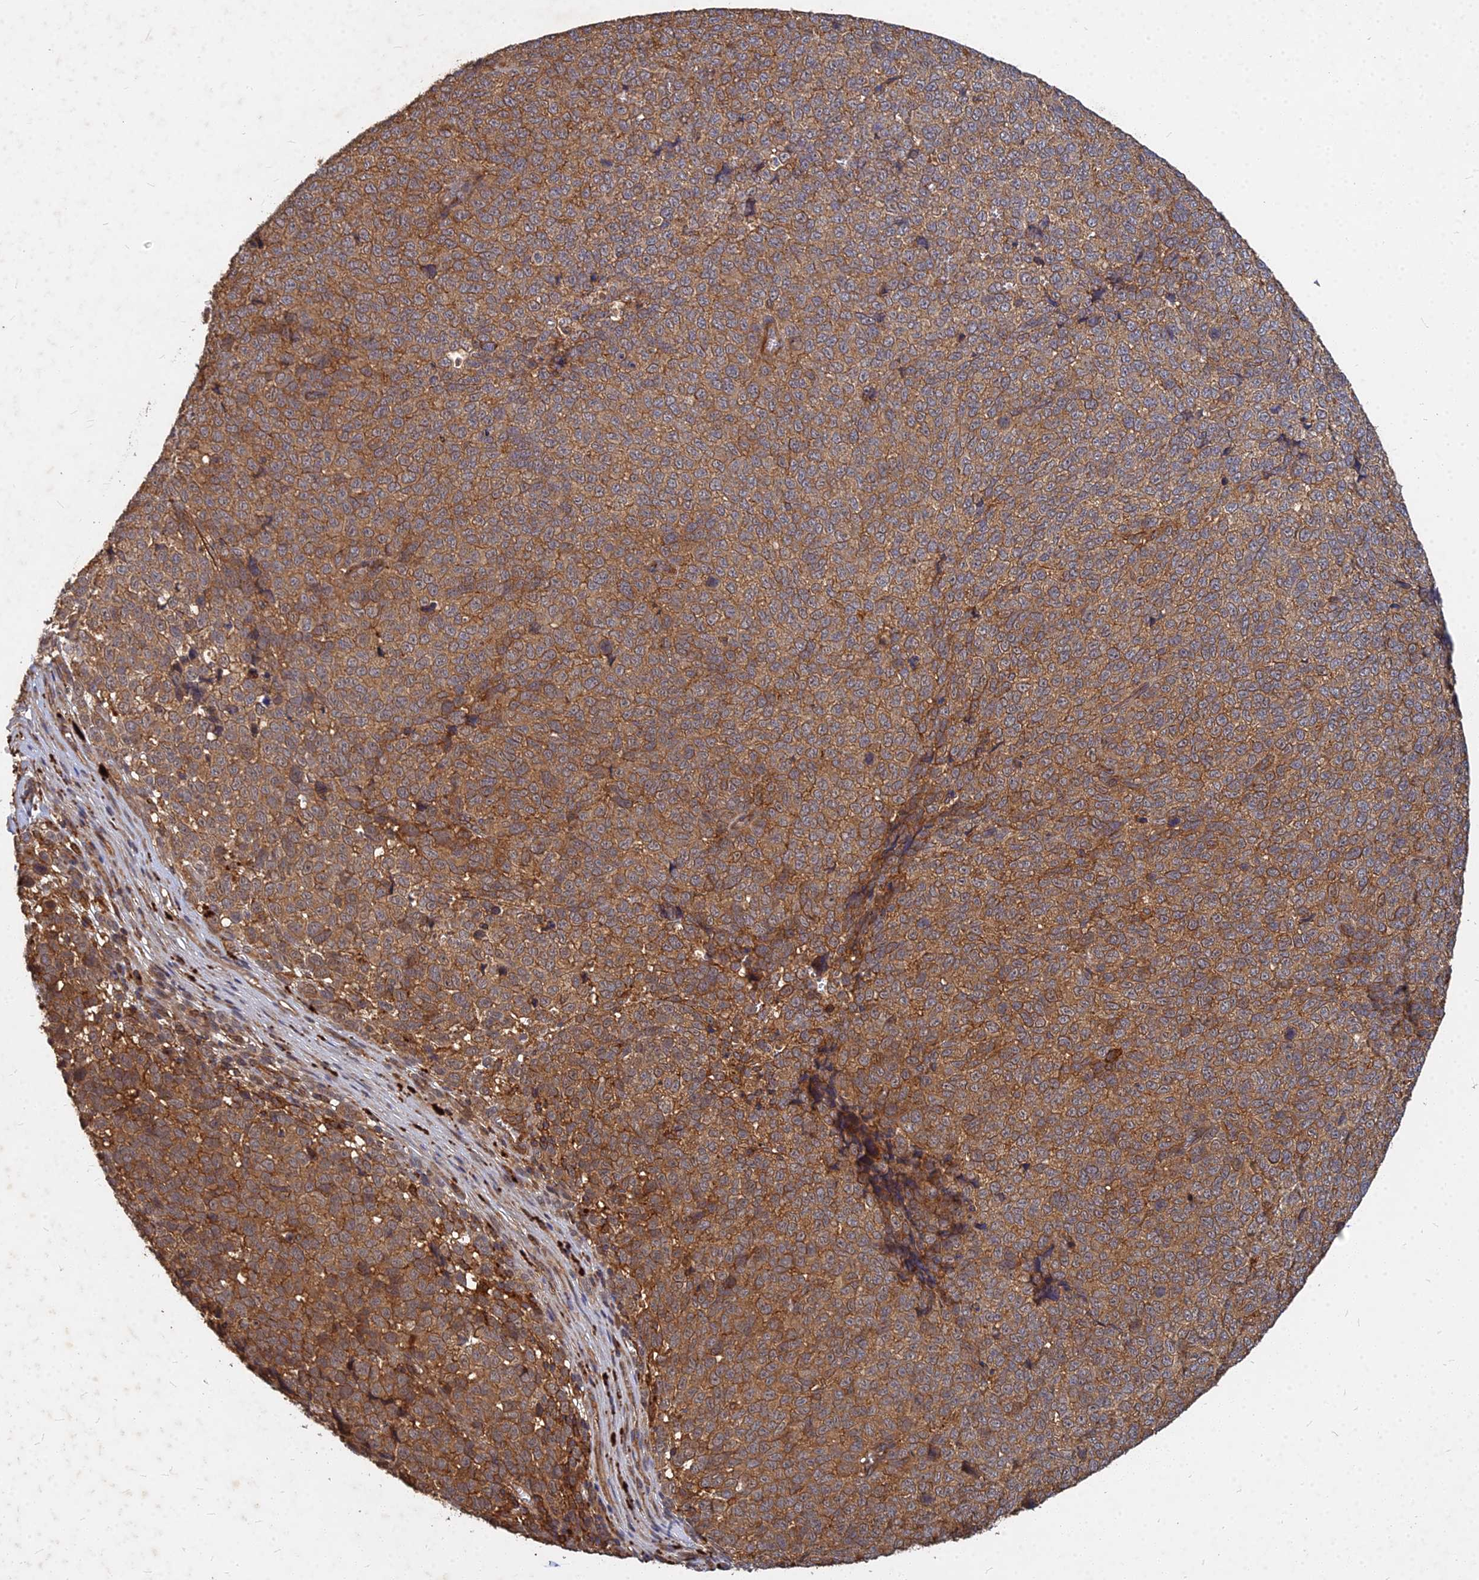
{"staining": {"intensity": "moderate", "quantity": ">75%", "location": "cytoplasmic/membranous"}, "tissue": "melanoma", "cell_type": "Tumor cells", "image_type": "cancer", "snomed": [{"axis": "morphology", "description": "Malignant melanoma, NOS"}, {"axis": "topography", "description": "Nose, NOS"}], "caption": "Moderate cytoplasmic/membranous staining for a protein is seen in approximately >75% of tumor cells of malignant melanoma using IHC.", "gene": "UBE2W", "patient": {"sex": "female", "age": 48}}